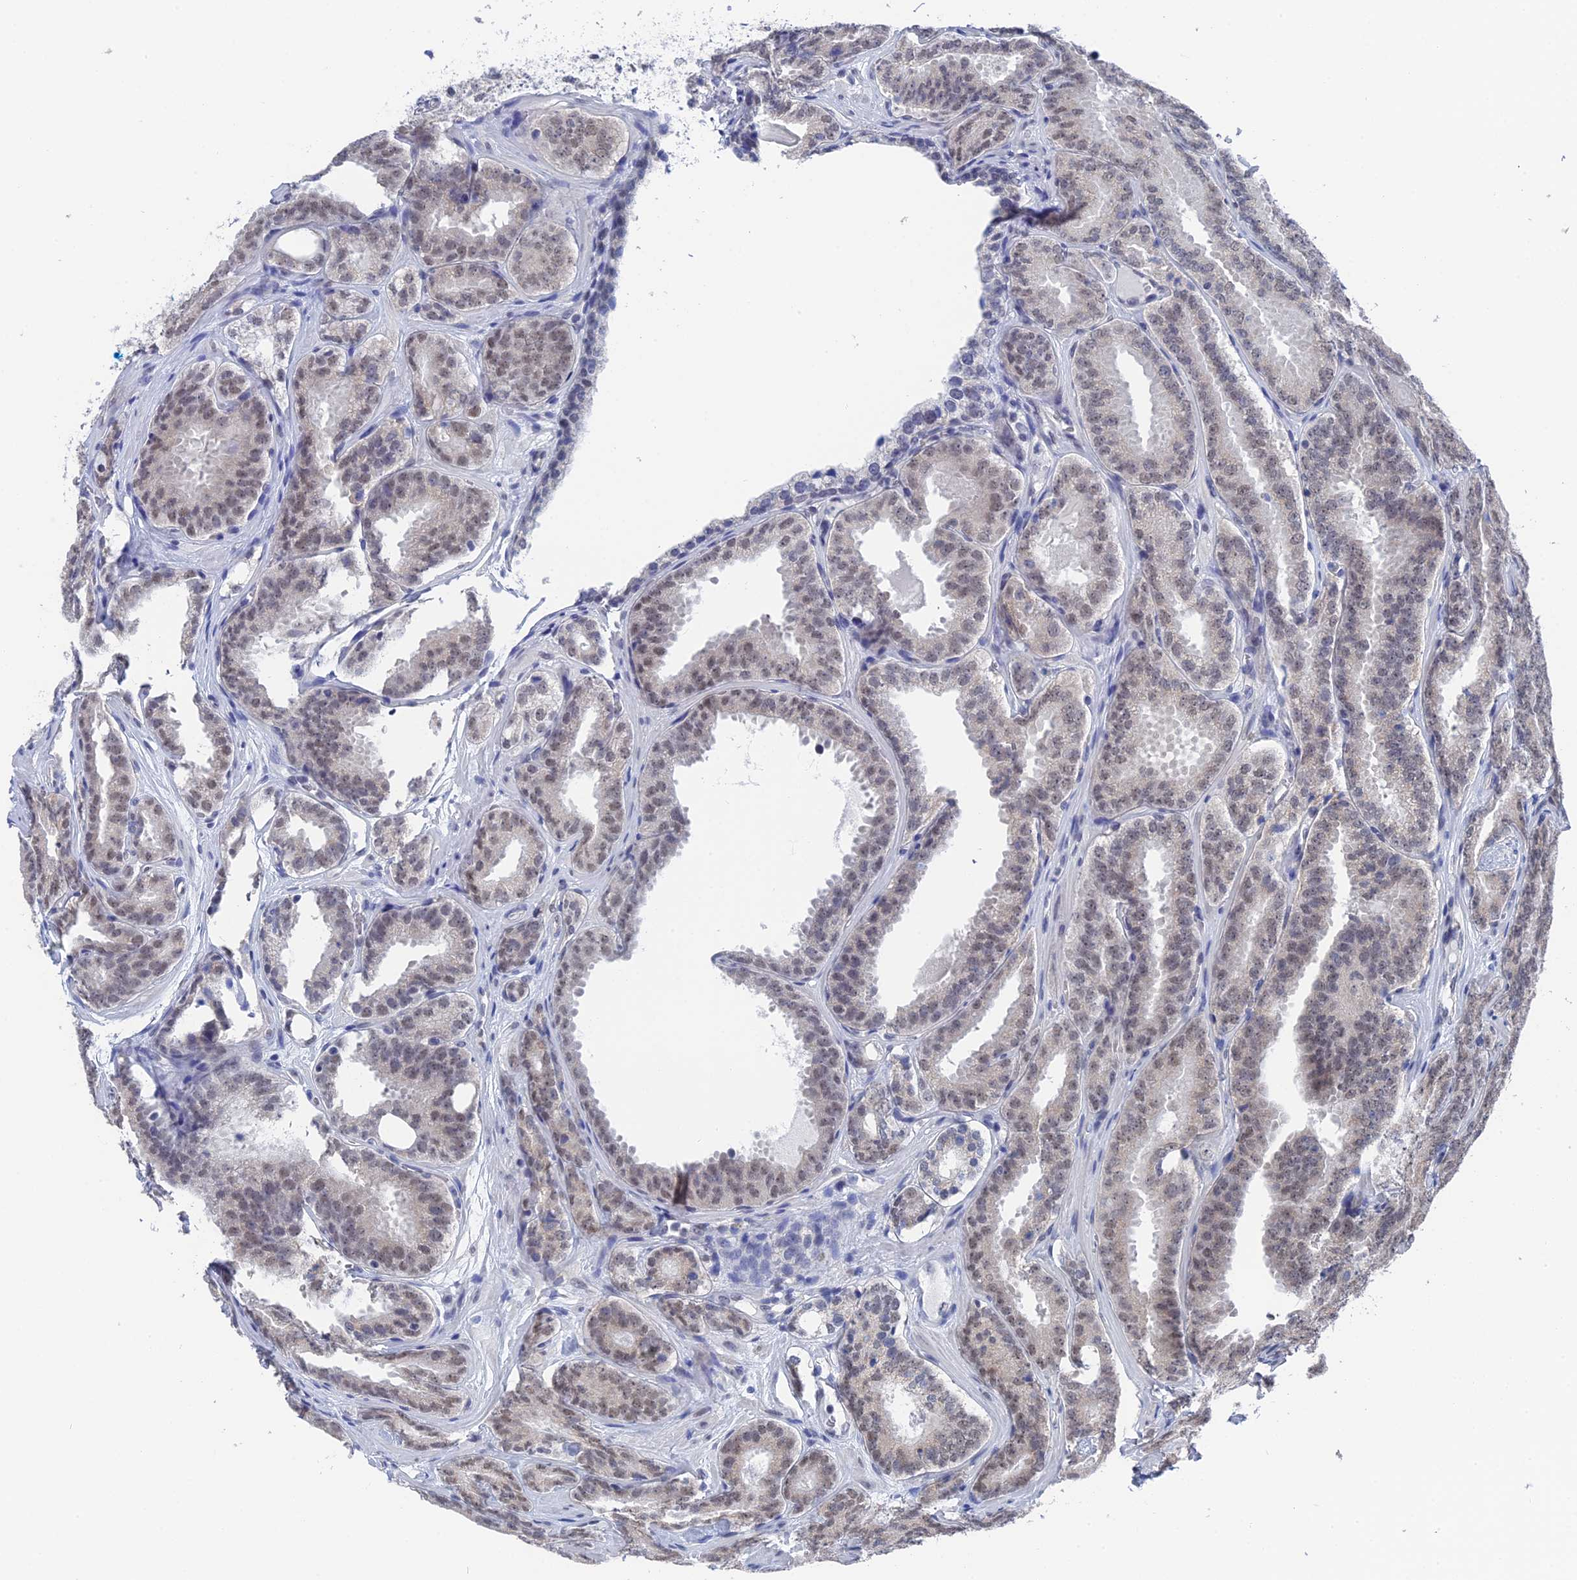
{"staining": {"intensity": "weak", "quantity": "25%-75%", "location": "nuclear"}, "tissue": "prostate cancer", "cell_type": "Tumor cells", "image_type": "cancer", "snomed": [{"axis": "morphology", "description": "Adenocarcinoma, High grade"}, {"axis": "topography", "description": "Prostate"}], "caption": "Approximately 25%-75% of tumor cells in high-grade adenocarcinoma (prostate) exhibit weak nuclear protein staining as visualized by brown immunohistochemical staining.", "gene": "TSSC4", "patient": {"sex": "male", "age": 63}}